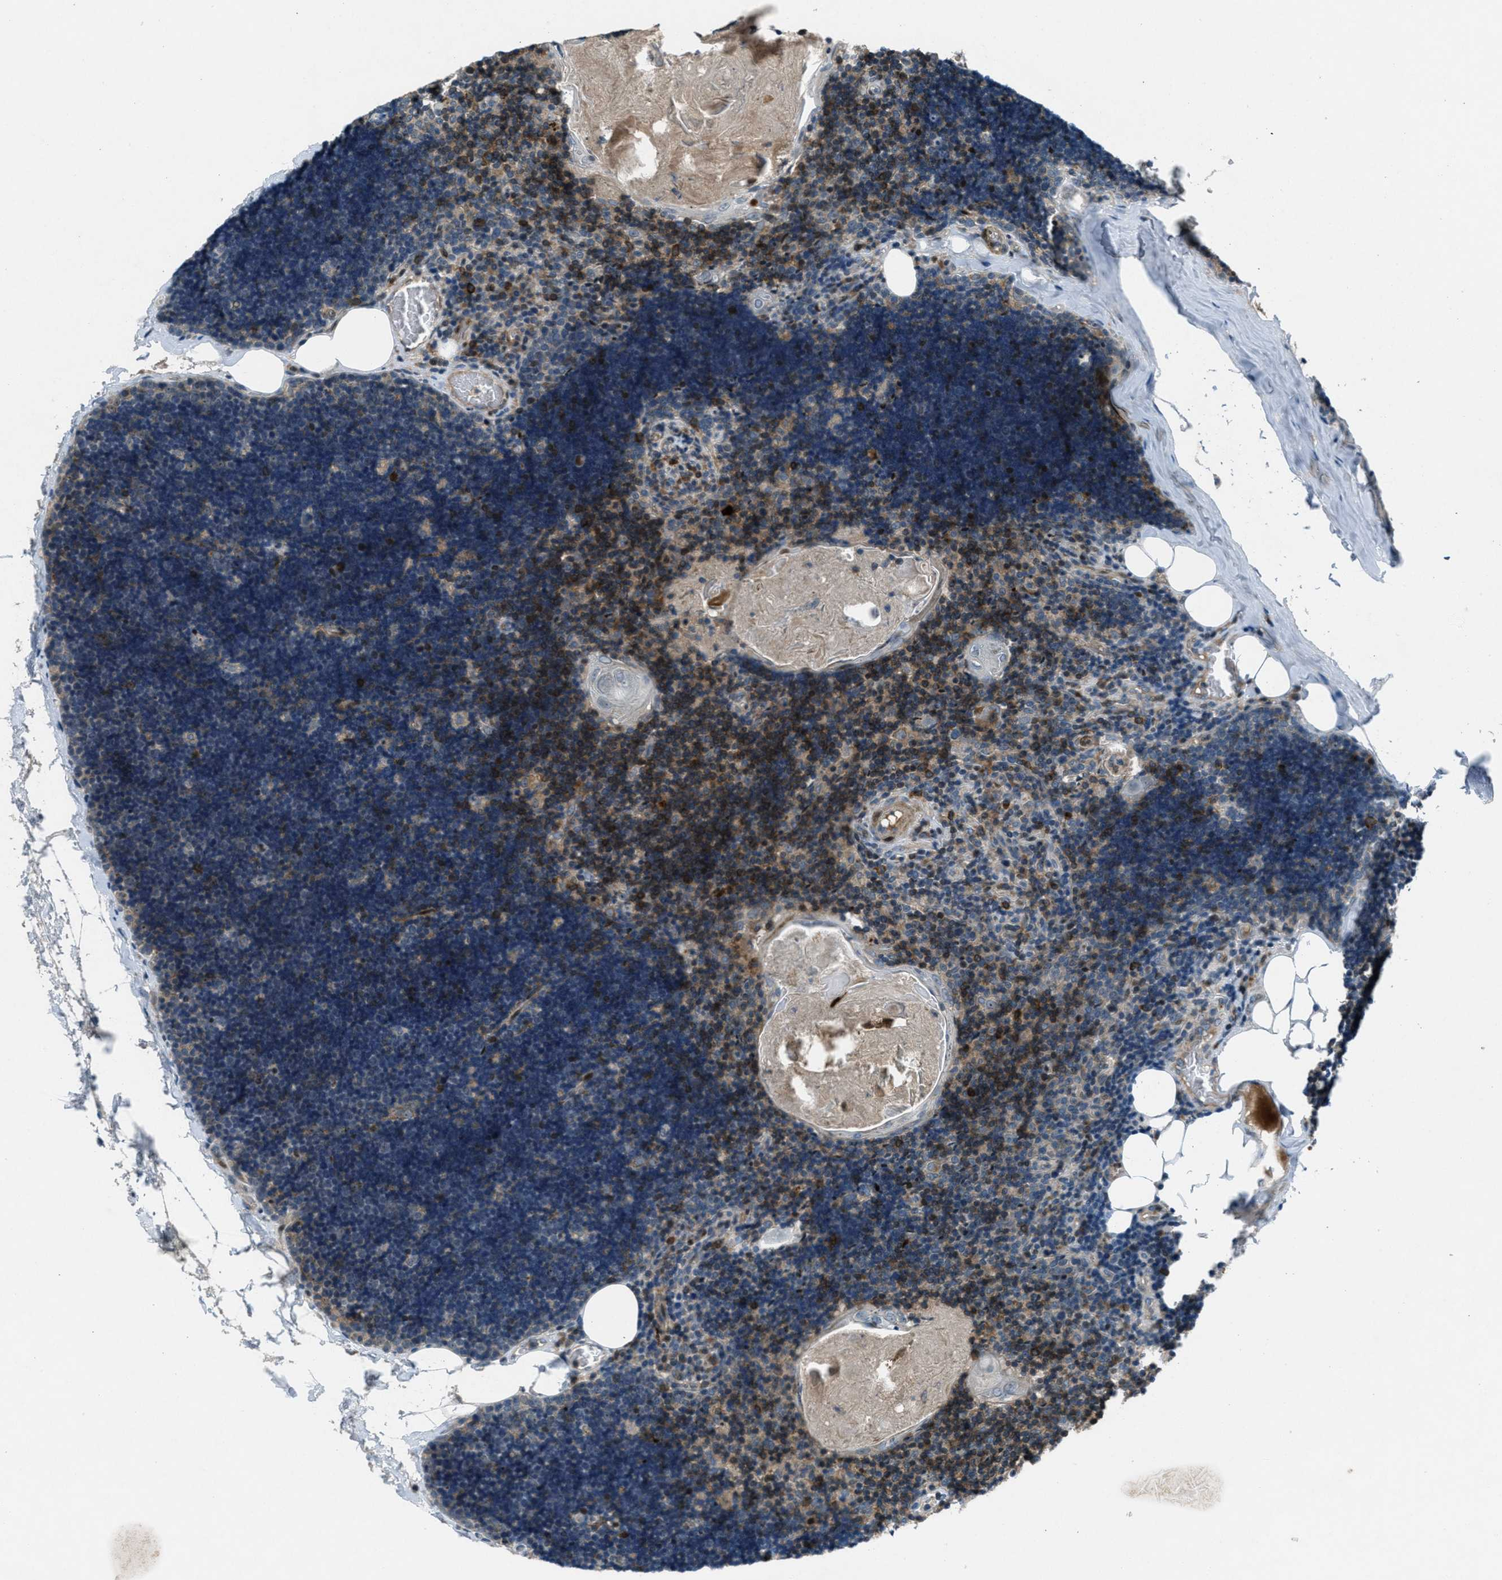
{"staining": {"intensity": "moderate", "quantity": ">75%", "location": "cytoplasmic/membranous"}, "tissue": "lymph node", "cell_type": "Germinal center cells", "image_type": "normal", "snomed": [{"axis": "morphology", "description": "Normal tissue, NOS"}, {"axis": "topography", "description": "Lymph node"}], "caption": "The photomicrograph displays staining of normal lymph node, revealing moderate cytoplasmic/membranous protein expression (brown color) within germinal center cells. (brown staining indicates protein expression, while blue staining denotes nuclei).", "gene": "CLEC2D", "patient": {"sex": "male", "age": 33}}